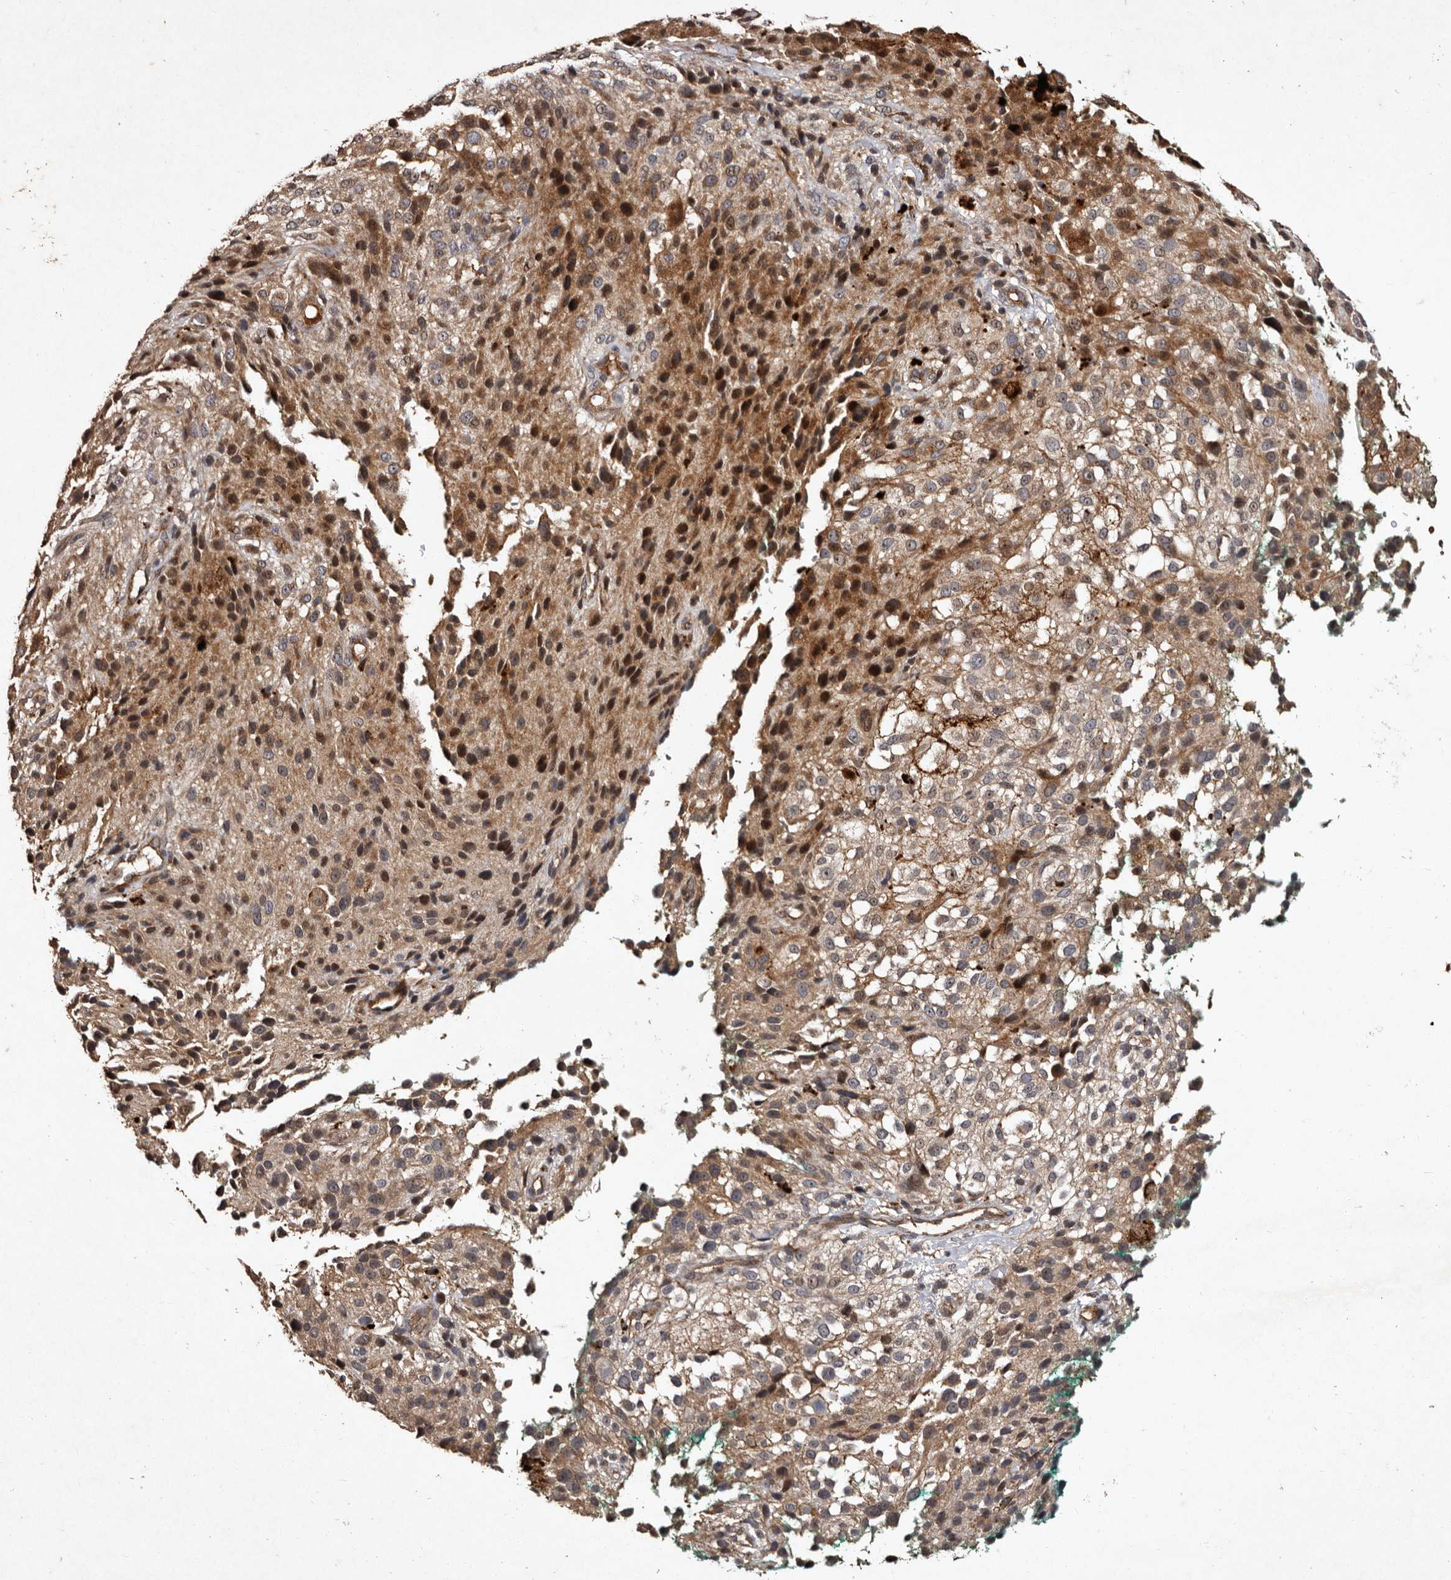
{"staining": {"intensity": "moderate", "quantity": ">75%", "location": "cytoplasmic/membranous,nuclear"}, "tissue": "melanoma", "cell_type": "Tumor cells", "image_type": "cancer", "snomed": [{"axis": "morphology", "description": "Necrosis, NOS"}, {"axis": "morphology", "description": "Malignant melanoma, NOS"}, {"axis": "topography", "description": "Skin"}], "caption": "Melanoma stained with IHC exhibits moderate cytoplasmic/membranous and nuclear positivity in approximately >75% of tumor cells.", "gene": "PRKD3", "patient": {"sex": "female", "age": 87}}